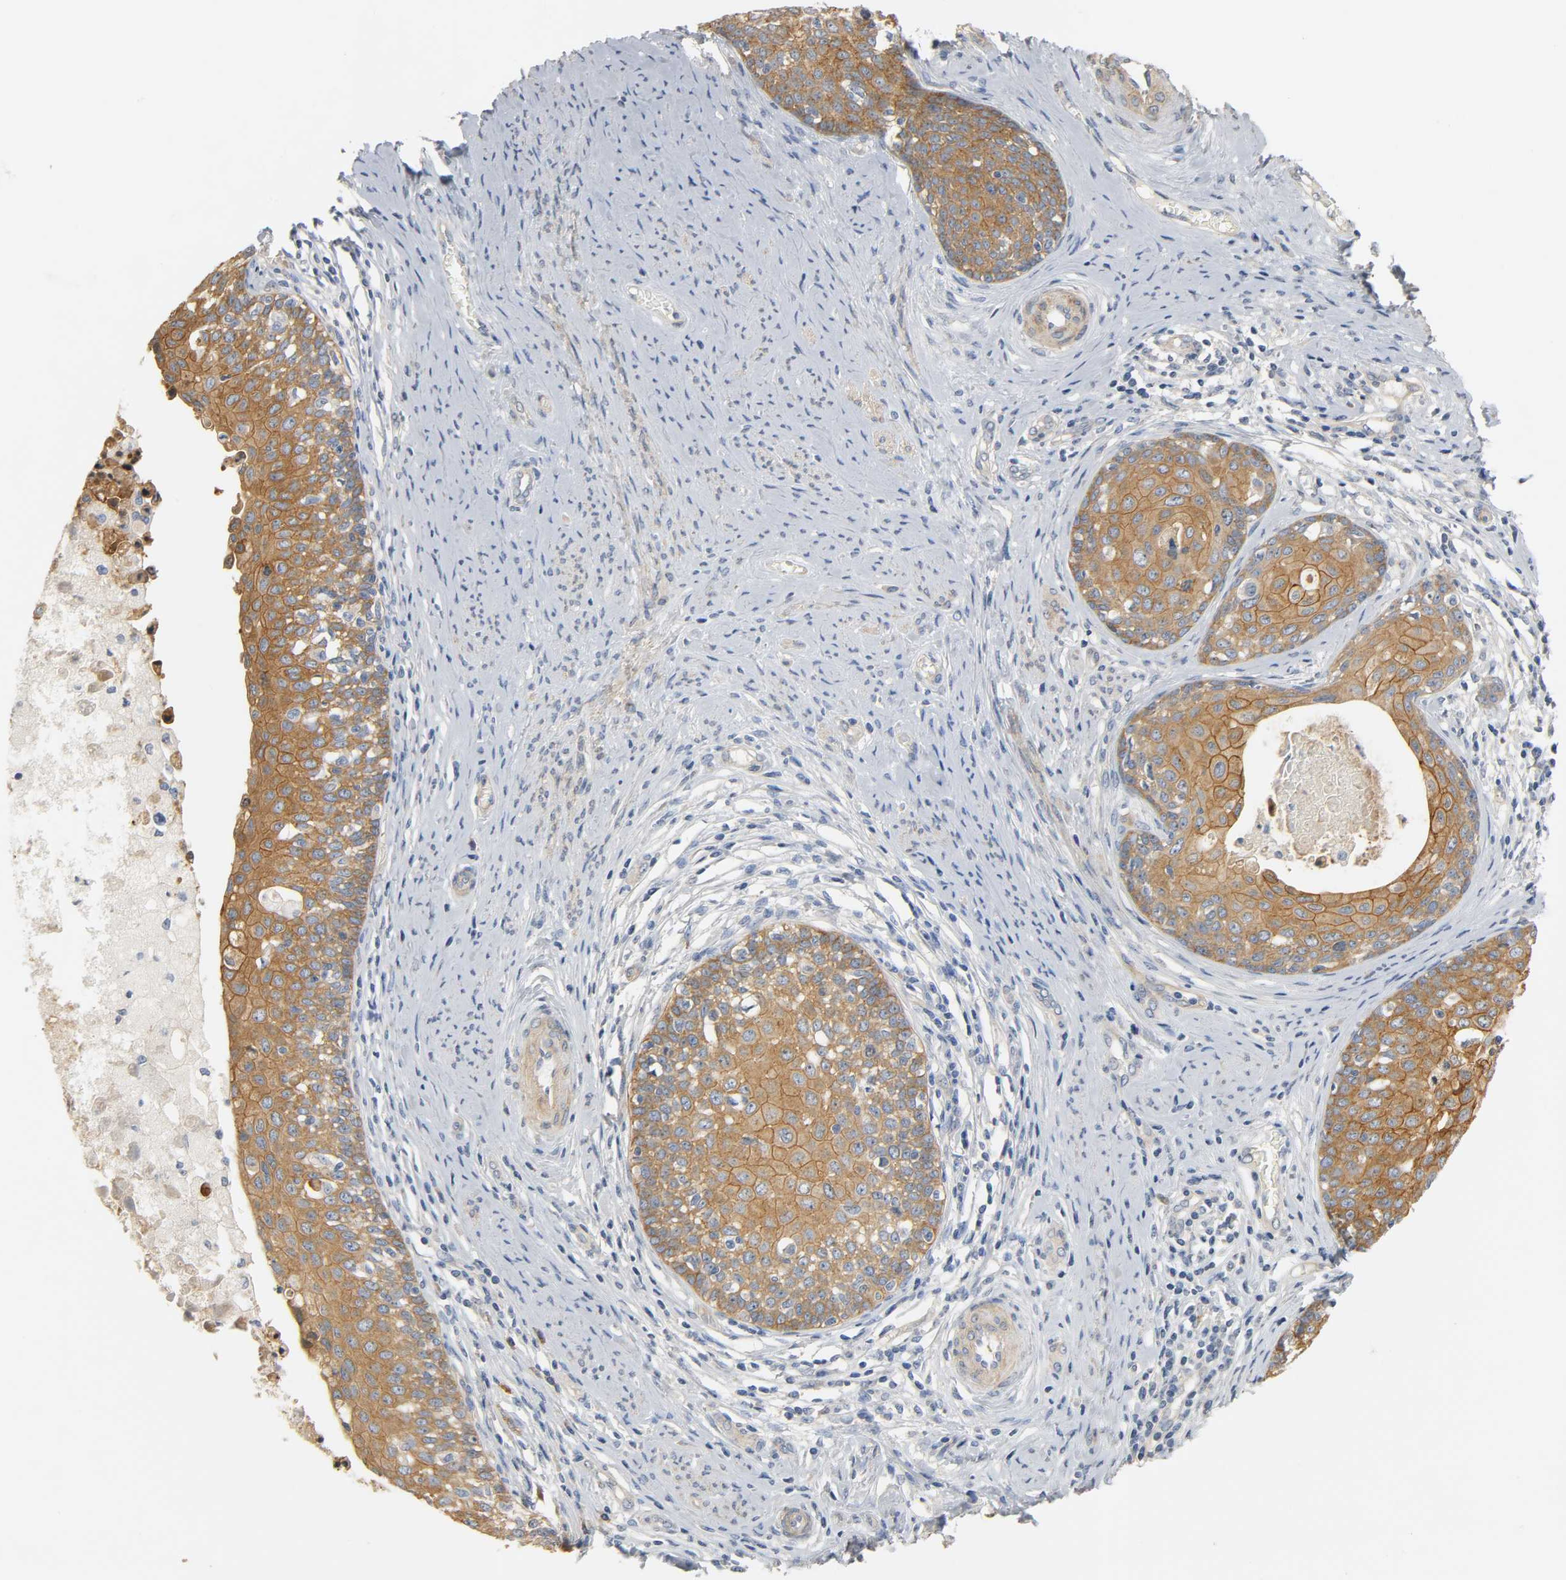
{"staining": {"intensity": "strong", "quantity": ">75%", "location": "cytoplasmic/membranous"}, "tissue": "cervical cancer", "cell_type": "Tumor cells", "image_type": "cancer", "snomed": [{"axis": "morphology", "description": "Squamous cell carcinoma, NOS"}, {"axis": "morphology", "description": "Adenocarcinoma, NOS"}, {"axis": "topography", "description": "Cervix"}], "caption": "Strong cytoplasmic/membranous expression for a protein is present in about >75% of tumor cells of adenocarcinoma (cervical) using immunohistochemistry (IHC).", "gene": "ARPC1A", "patient": {"sex": "female", "age": 52}}